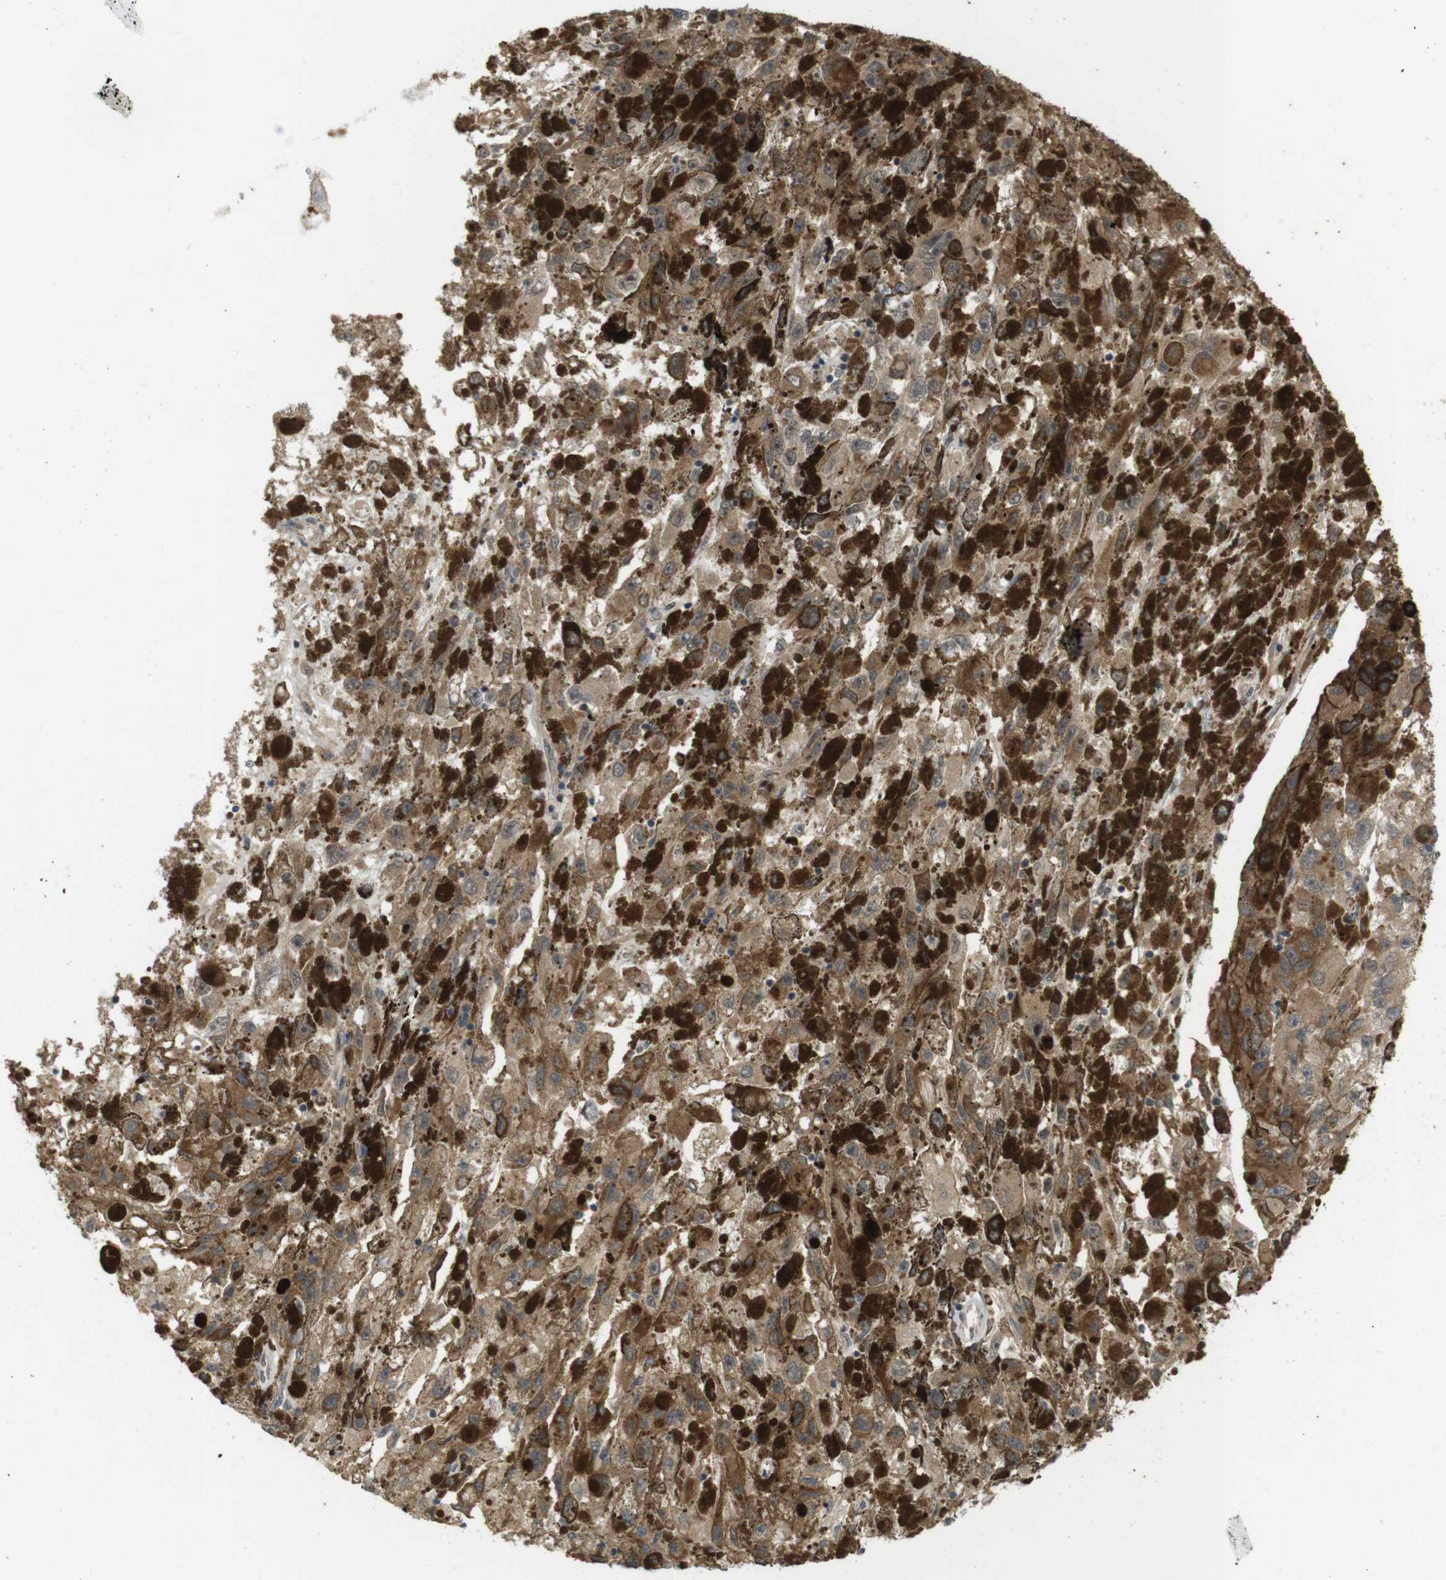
{"staining": {"intensity": "moderate", "quantity": ">75%", "location": "cytoplasmic/membranous"}, "tissue": "melanoma", "cell_type": "Tumor cells", "image_type": "cancer", "snomed": [{"axis": "morphology", "description": "Malignant melanoma, NOS"}, {"axis": "topography", "description": "Skin"}], "caption": "Brown immunohistochemical staining in human melanoma demonstrates moderate cytoplasmic/membranous positivity in approximately >75% of tumor cells.", "gene": "RNF130", "patient": {"sex": "female", "age": 104}}